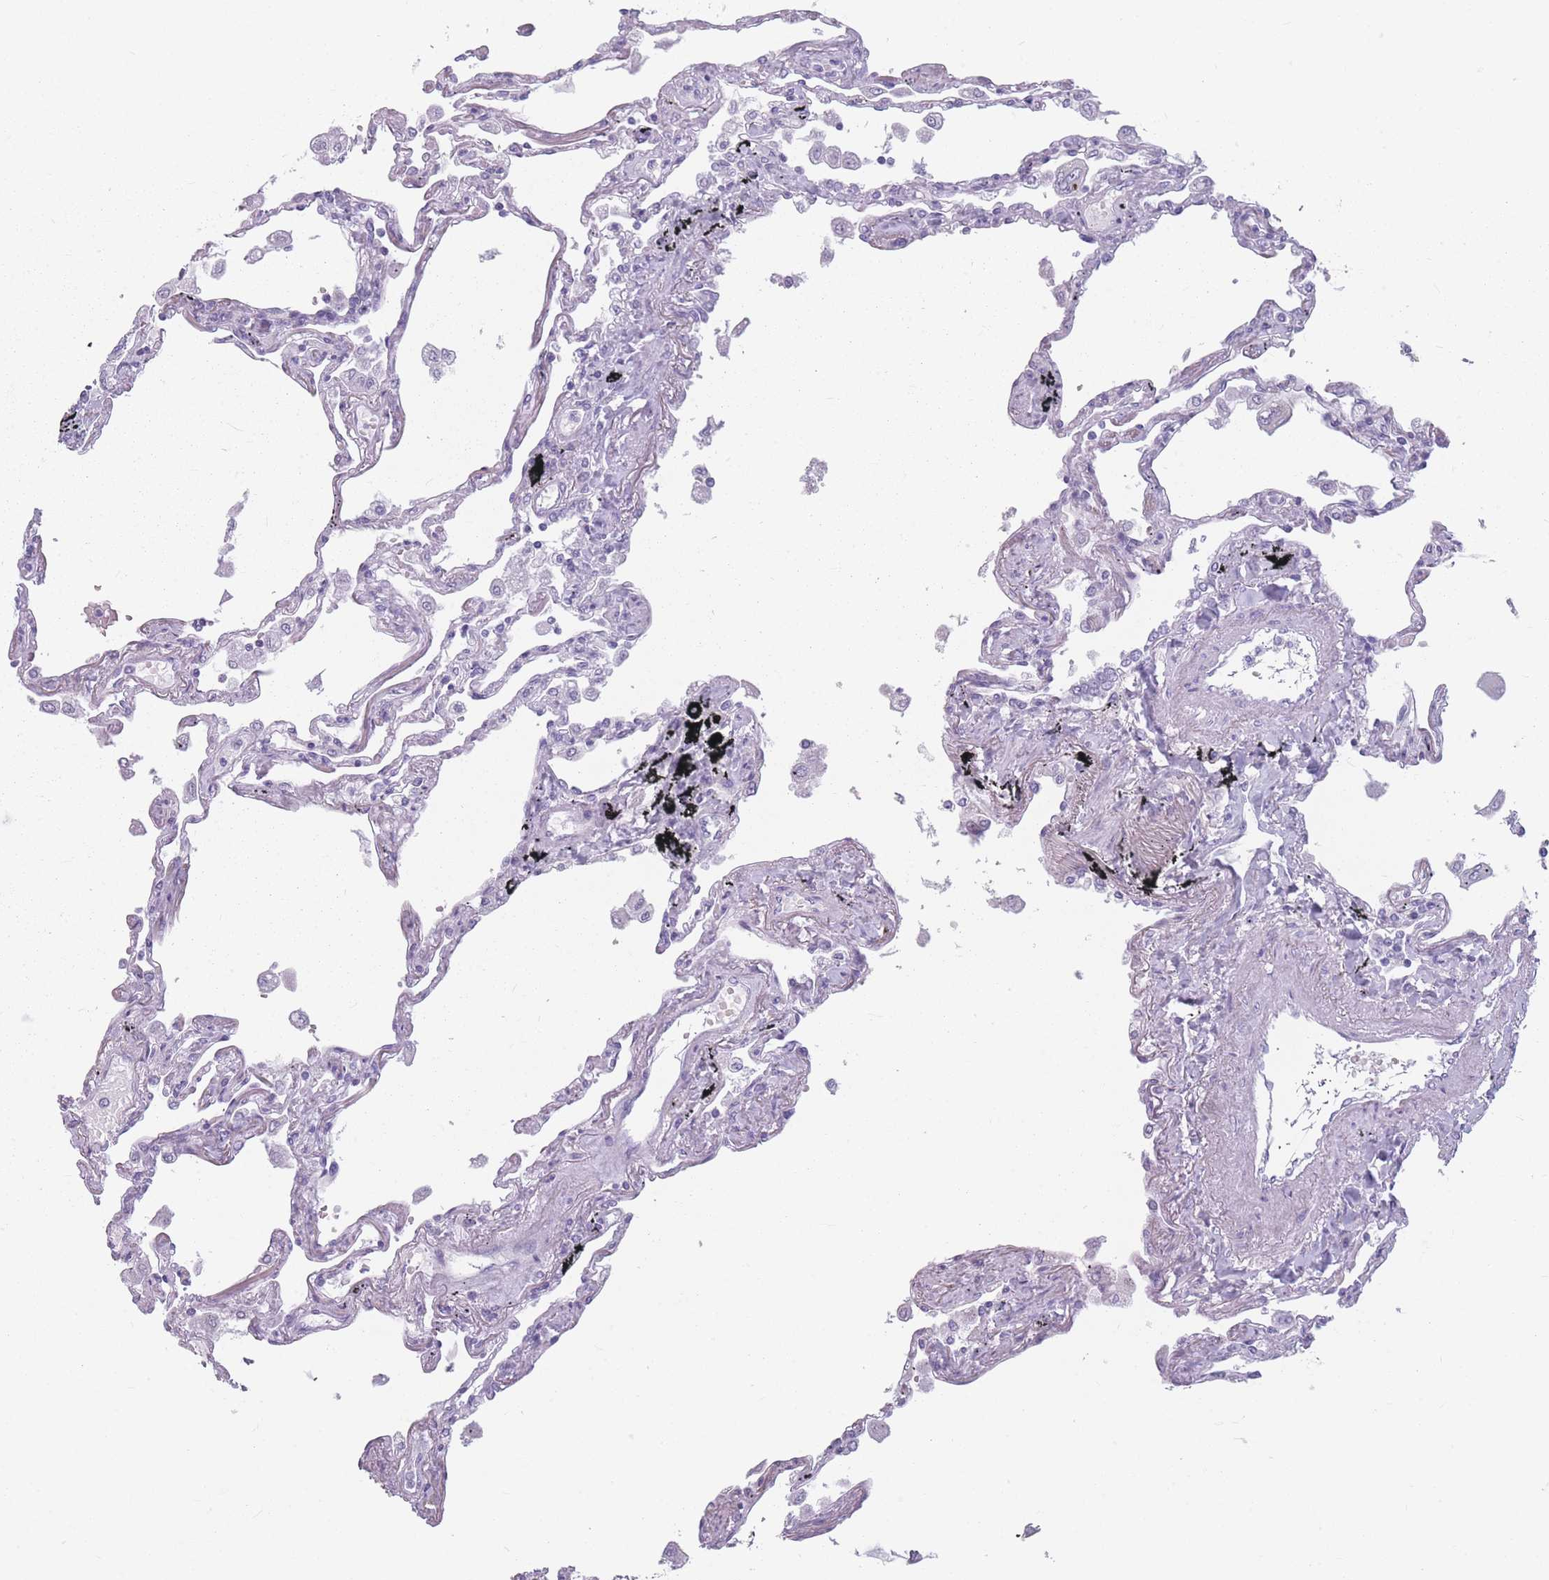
{"staining": {"intensity": "negative", "quantity": "none", "location": "none"}, "tissue": "lung", "cell_type": "Alveolar cells", "image_type": "normal", "snomed": [{"axis": "morphology", "description": "Normal tissue, NOS"}, {"axis": "topography", "description": "Lung"}], "caption": "DAB (3,3'-diaminobenzidine) immunohistochemical staining of unremarkable lung demonstrates no significant positivity in alveolar cells. (DAB IHC visualized using brightfield microscopy, high magnification).", "gene": "CCNO", "patient": {"sex": "female", "age": 67}}